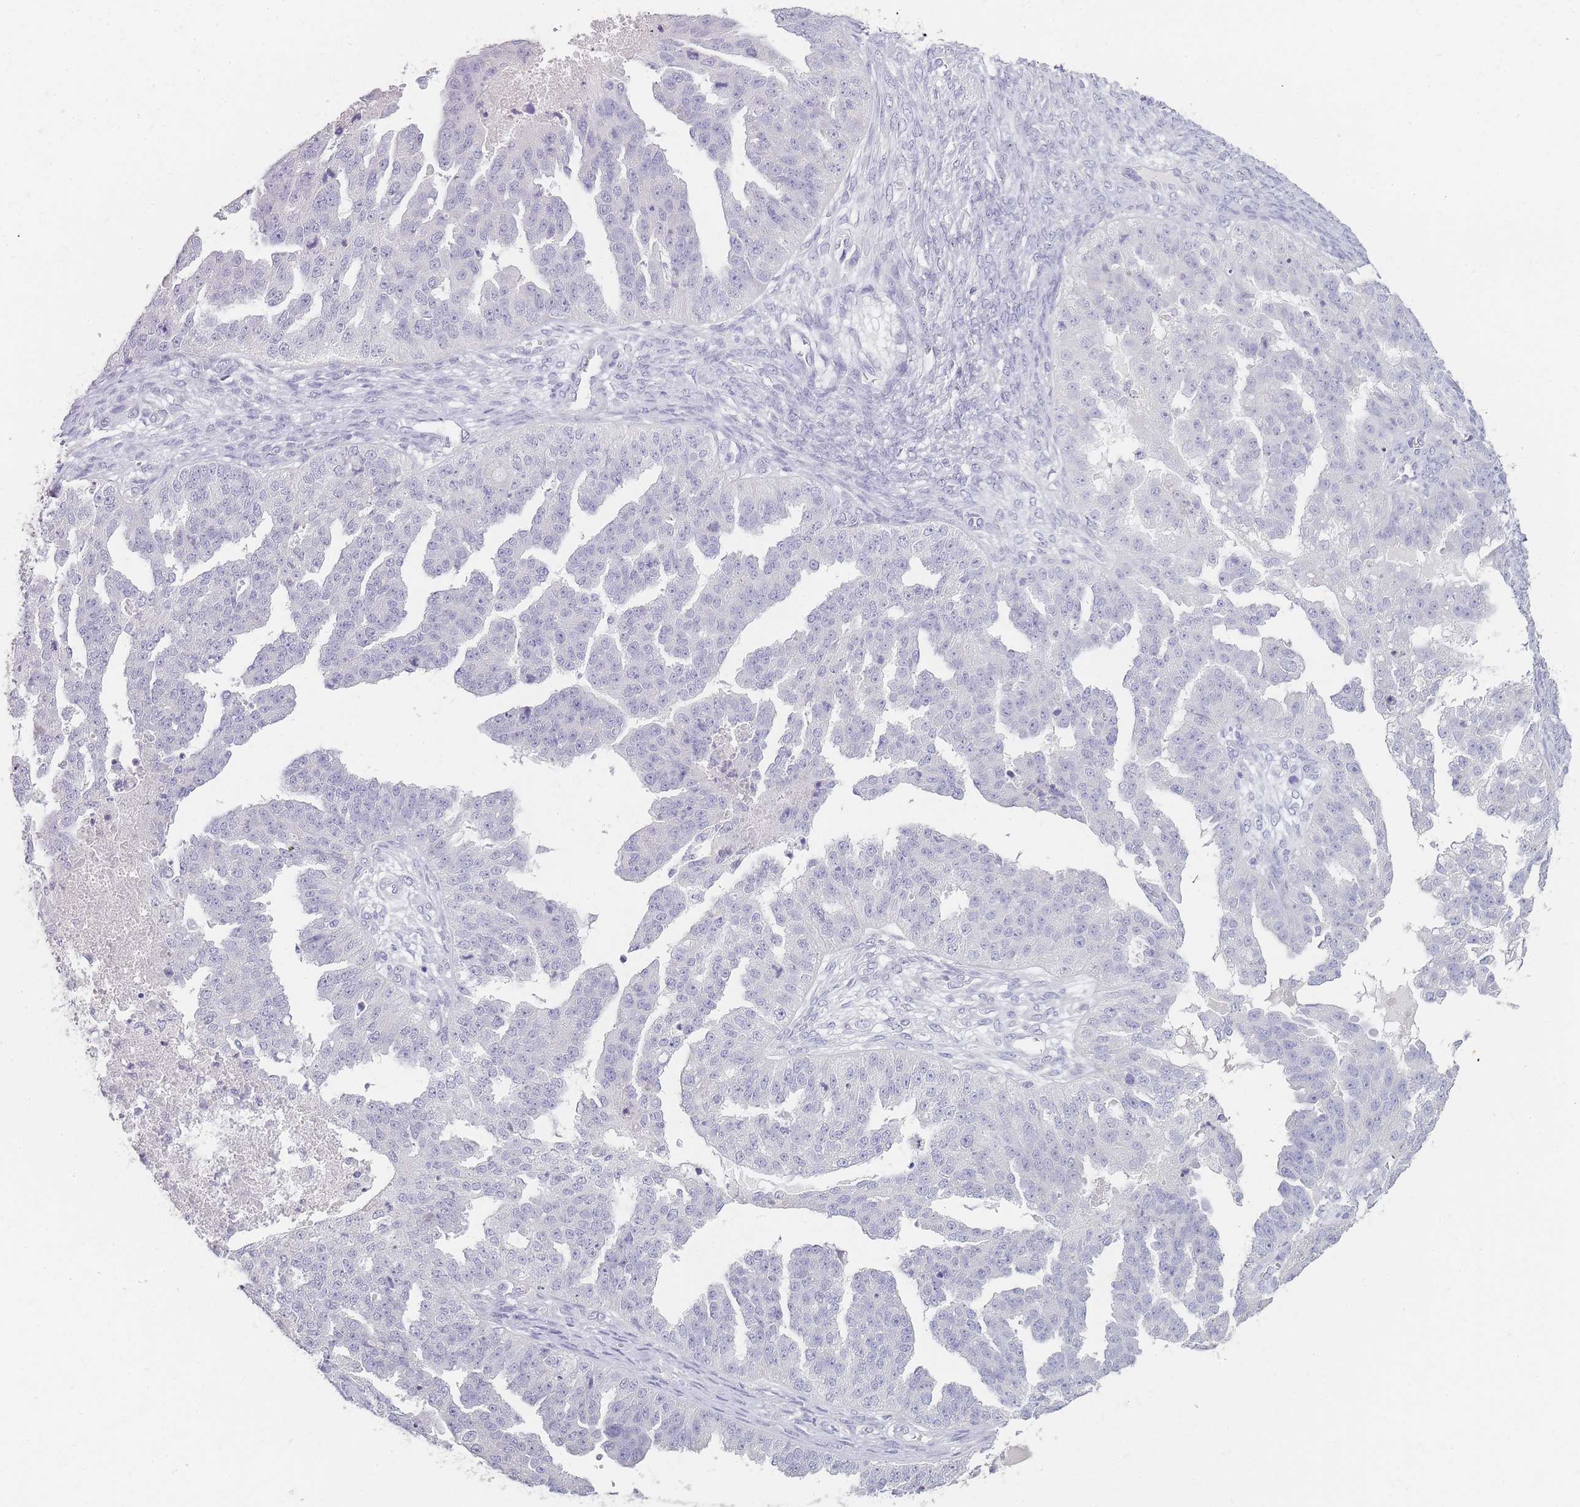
{"staining": {"intensity": "negative", "quantity": "none", "location": "none"}, "tissue": "ovarian cancer", "cell_type": "Tumor cells", "image_type": "cancer", "snomed": [{"axis": "morphology", "description": "Cystadenocarcinoma, serous, NOS"}, {"axis": "topography", "description": "Ovary"}], "caption": "This is an immunohistochemistry image of serous cystadenocarcinoma (ovarian). There is no positivity in tumor cells.", "gene": "INS", "patient": {"sex": "female", "age": 58}}